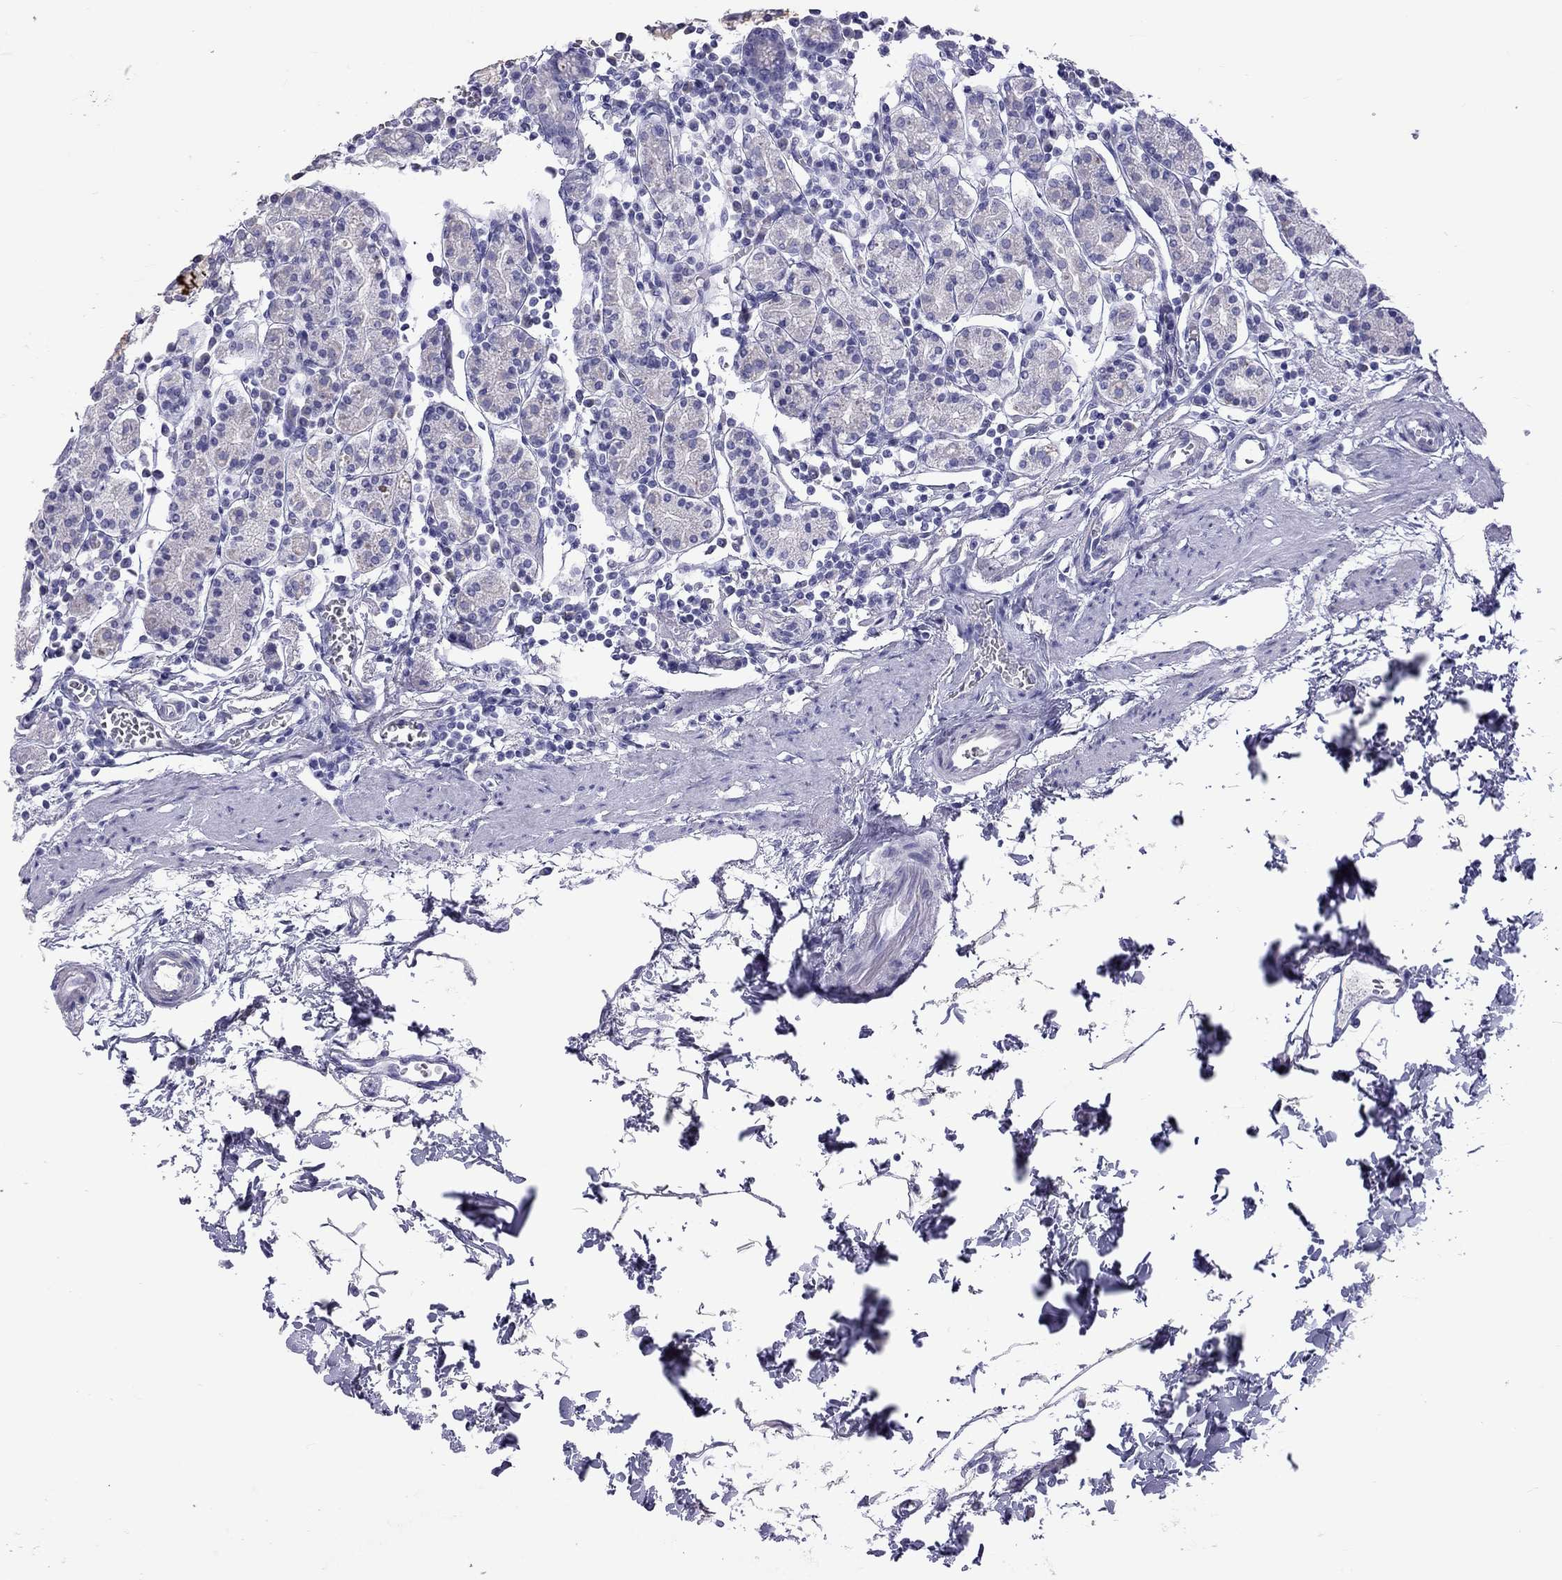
{"staining": {"intensity": "negative", "quantity": "none", "location": "none"}, "tissue": "stomach", "cell_type": "Glandular cells", "image_type": "normal", "snomed": [{"axis": "morphology", "description": "Normal tissue, NOS"}, {"axis": "topography", "description": "Stomach, upper"}, {"axis": "topography", "description": "Stomach"}], "caption": "Stomach stained for a protein using immunohistochemistry (IHC) reveals no staining glandular cells.", "gene": "STAG3", "patient": {"sex": "male", "age": 62}}